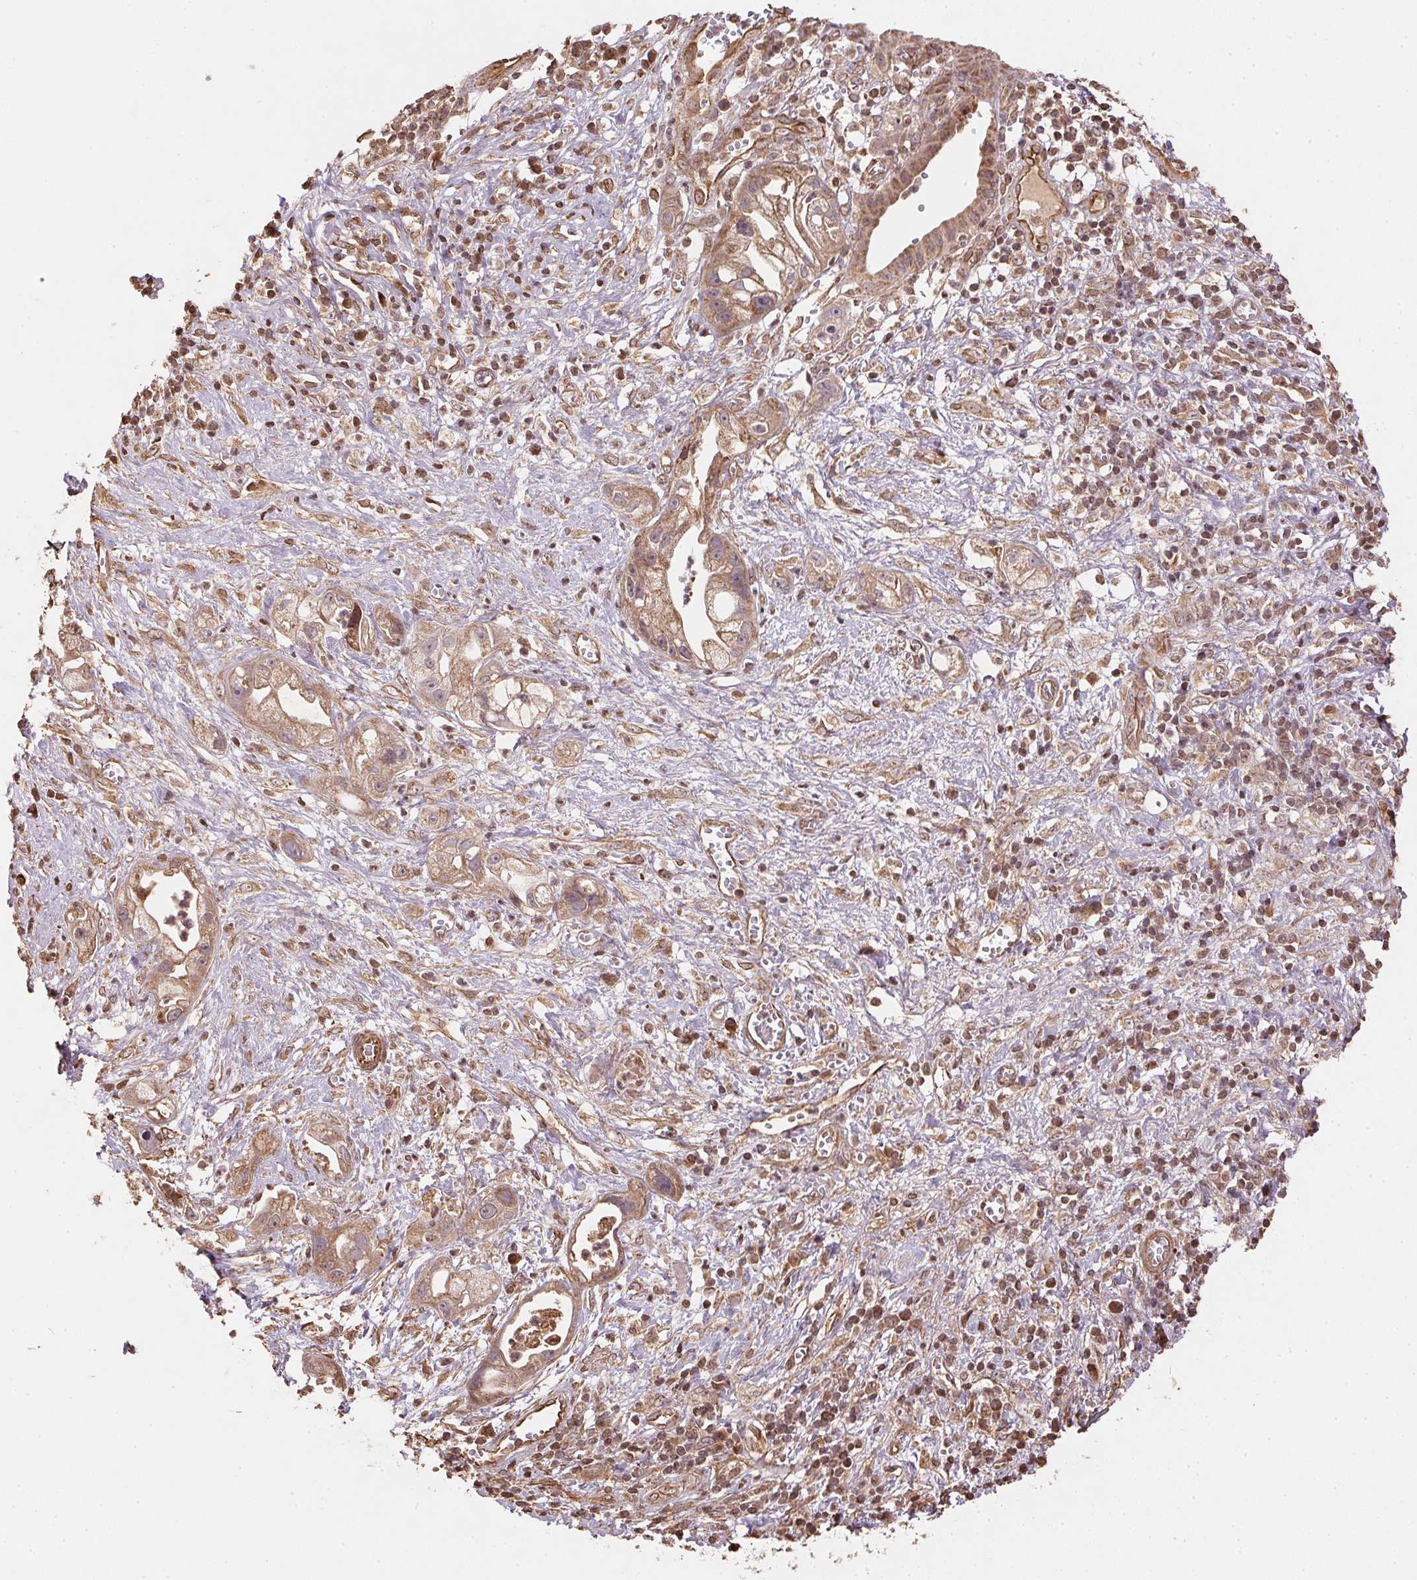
{"staining": {"intensity": "moderate", "quantity": ">75%", "location": "cytoplasmic/membranous"}, "tissue": "pancreatic cancer", "cell_type": "Tumor cells", "image_type": "cancer", "snomed": [{"axis": "morphology", "description": "Adenocarcinoma, NOS"}, {"axis": "topography", "description": "Pancreas"}], "caption": "The immunohistochemical stain highlights moderate cytoplasmic/membranous staining in tumor cells of pancreatic cancer tissue.", "gene": "SPRED2", "patient": {"sex": "female", "age": 73}}